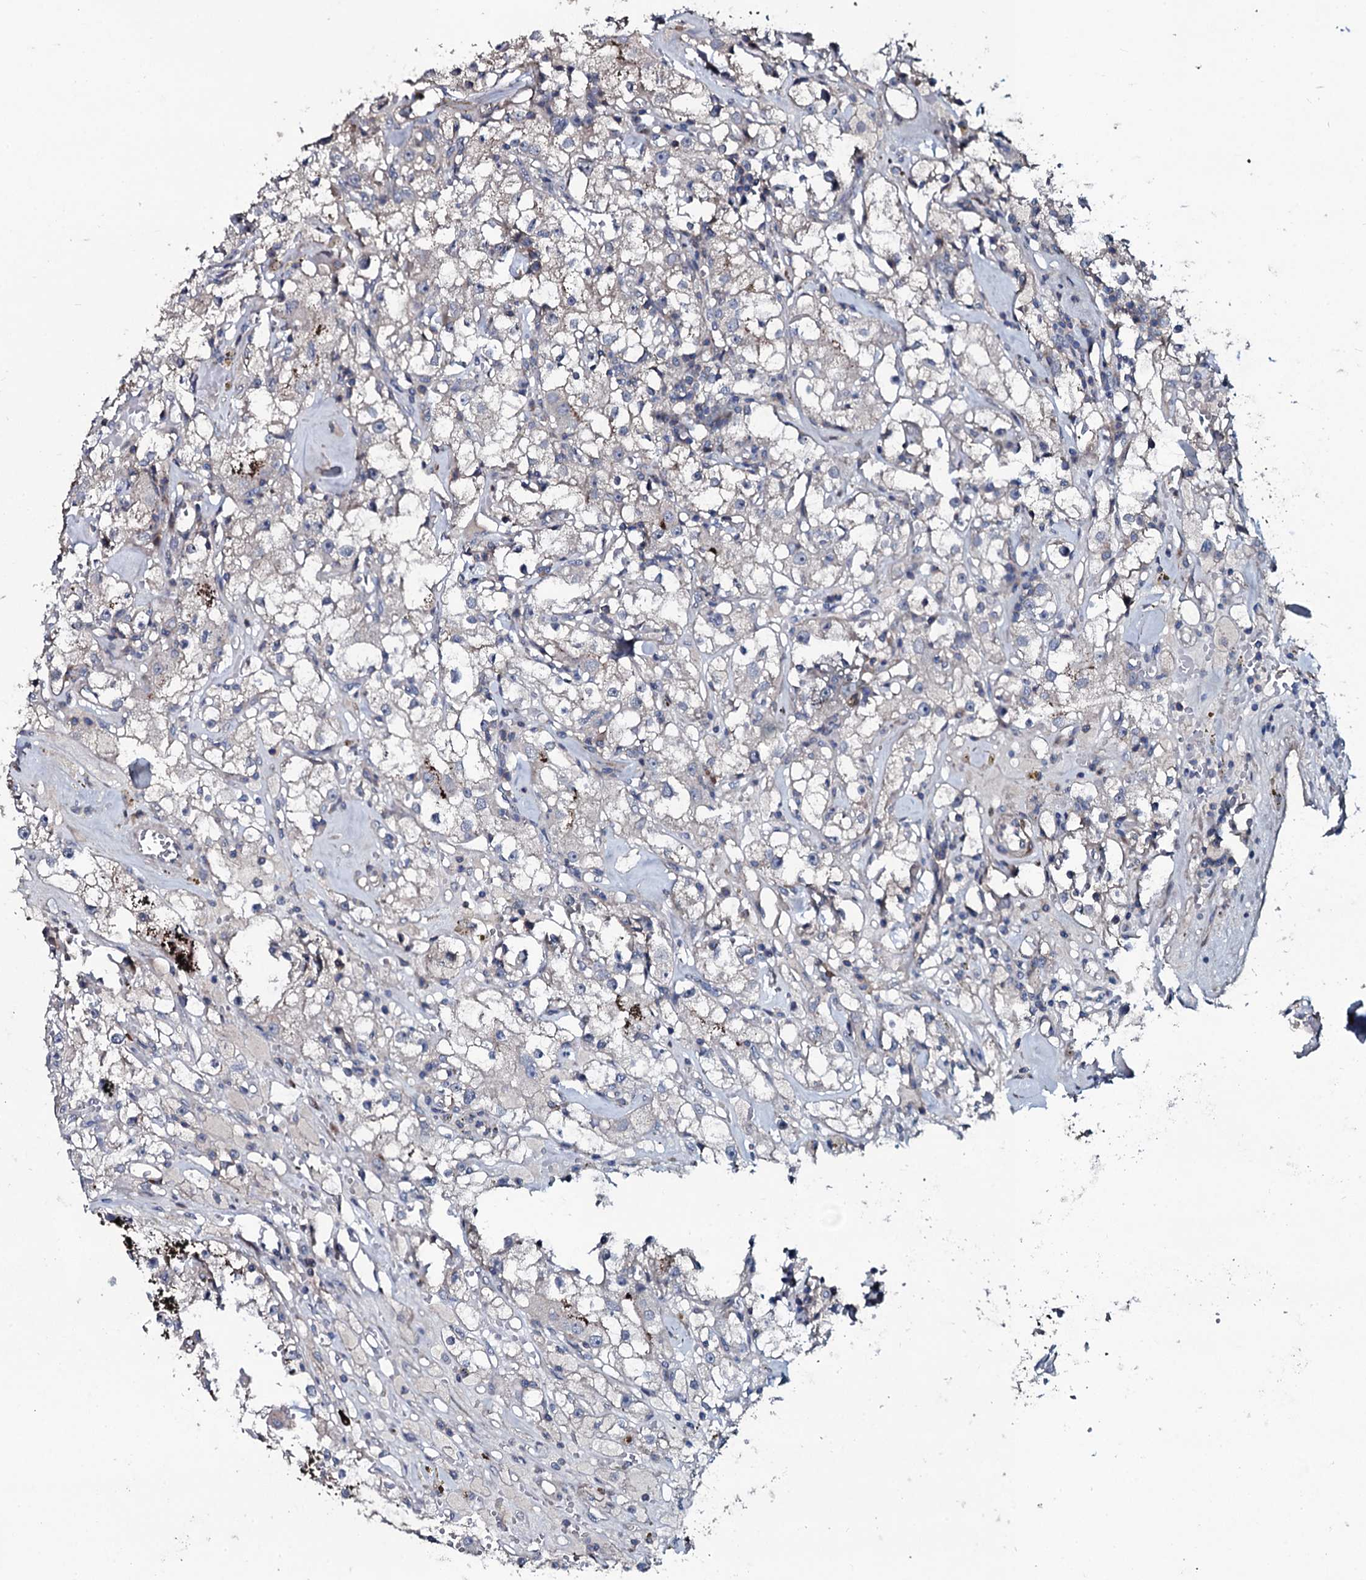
{"staining": {"intensity": "negative", "quantity": "none", "location": "none"}, "tissue": "renal cancer", "cell_type": "Tumor cells", "image_type": "cancer", "snomed": [{"axis": "morphology", "description": "Adenocarcinoma, NOS"}, {"axis": "topography", "description": "Kidney"}], "caption": "An immunohistochemistry histopathology image of renal cancer (adenocarcinoma) is shown. There is no staining in tumor cells of renal cancer (adenocarcinoma).", "gene": "IL12B", "patient": {"sex": "male", "age": 56}}